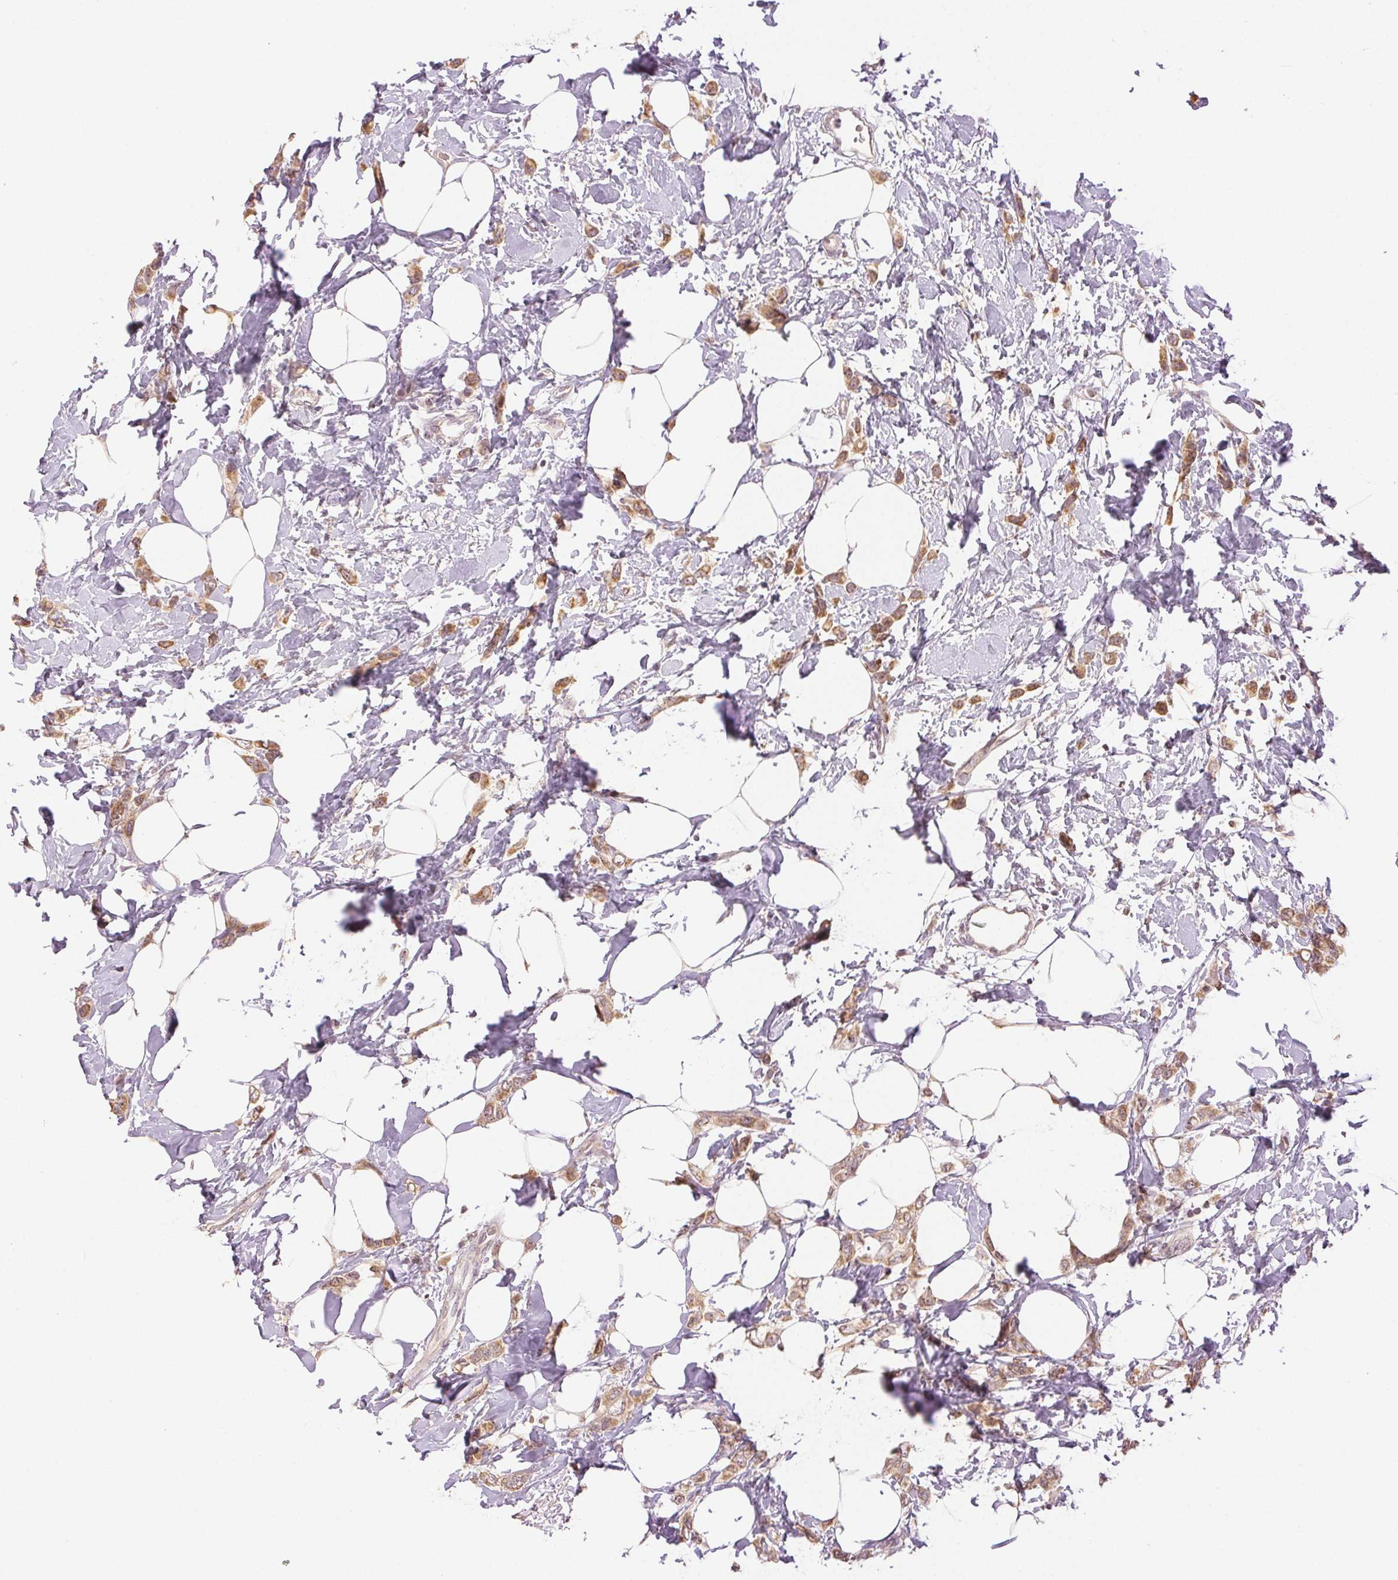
{"staining": {"intensity": "moderate", "quantity": ">75%", "location": "cytoplasmic/membranous,nuclear"}, "tissue": "breast cancer", "cell_type": "Tumor cells", "image_type": "cancer", "snomed": [{"axis": "morphology", "description": "Lobular carcinoma"}, {"axis": "topography", "description": "Breast"}], "caption": "This is a micrograph of IHC staining of breast lobular carcinoma, which shows moderate positivity in the cytoplasmic/membranous and nuclear of tumor cells.", "gene": "PLCB1", "patient": {"sex": "female", "age": 66}}